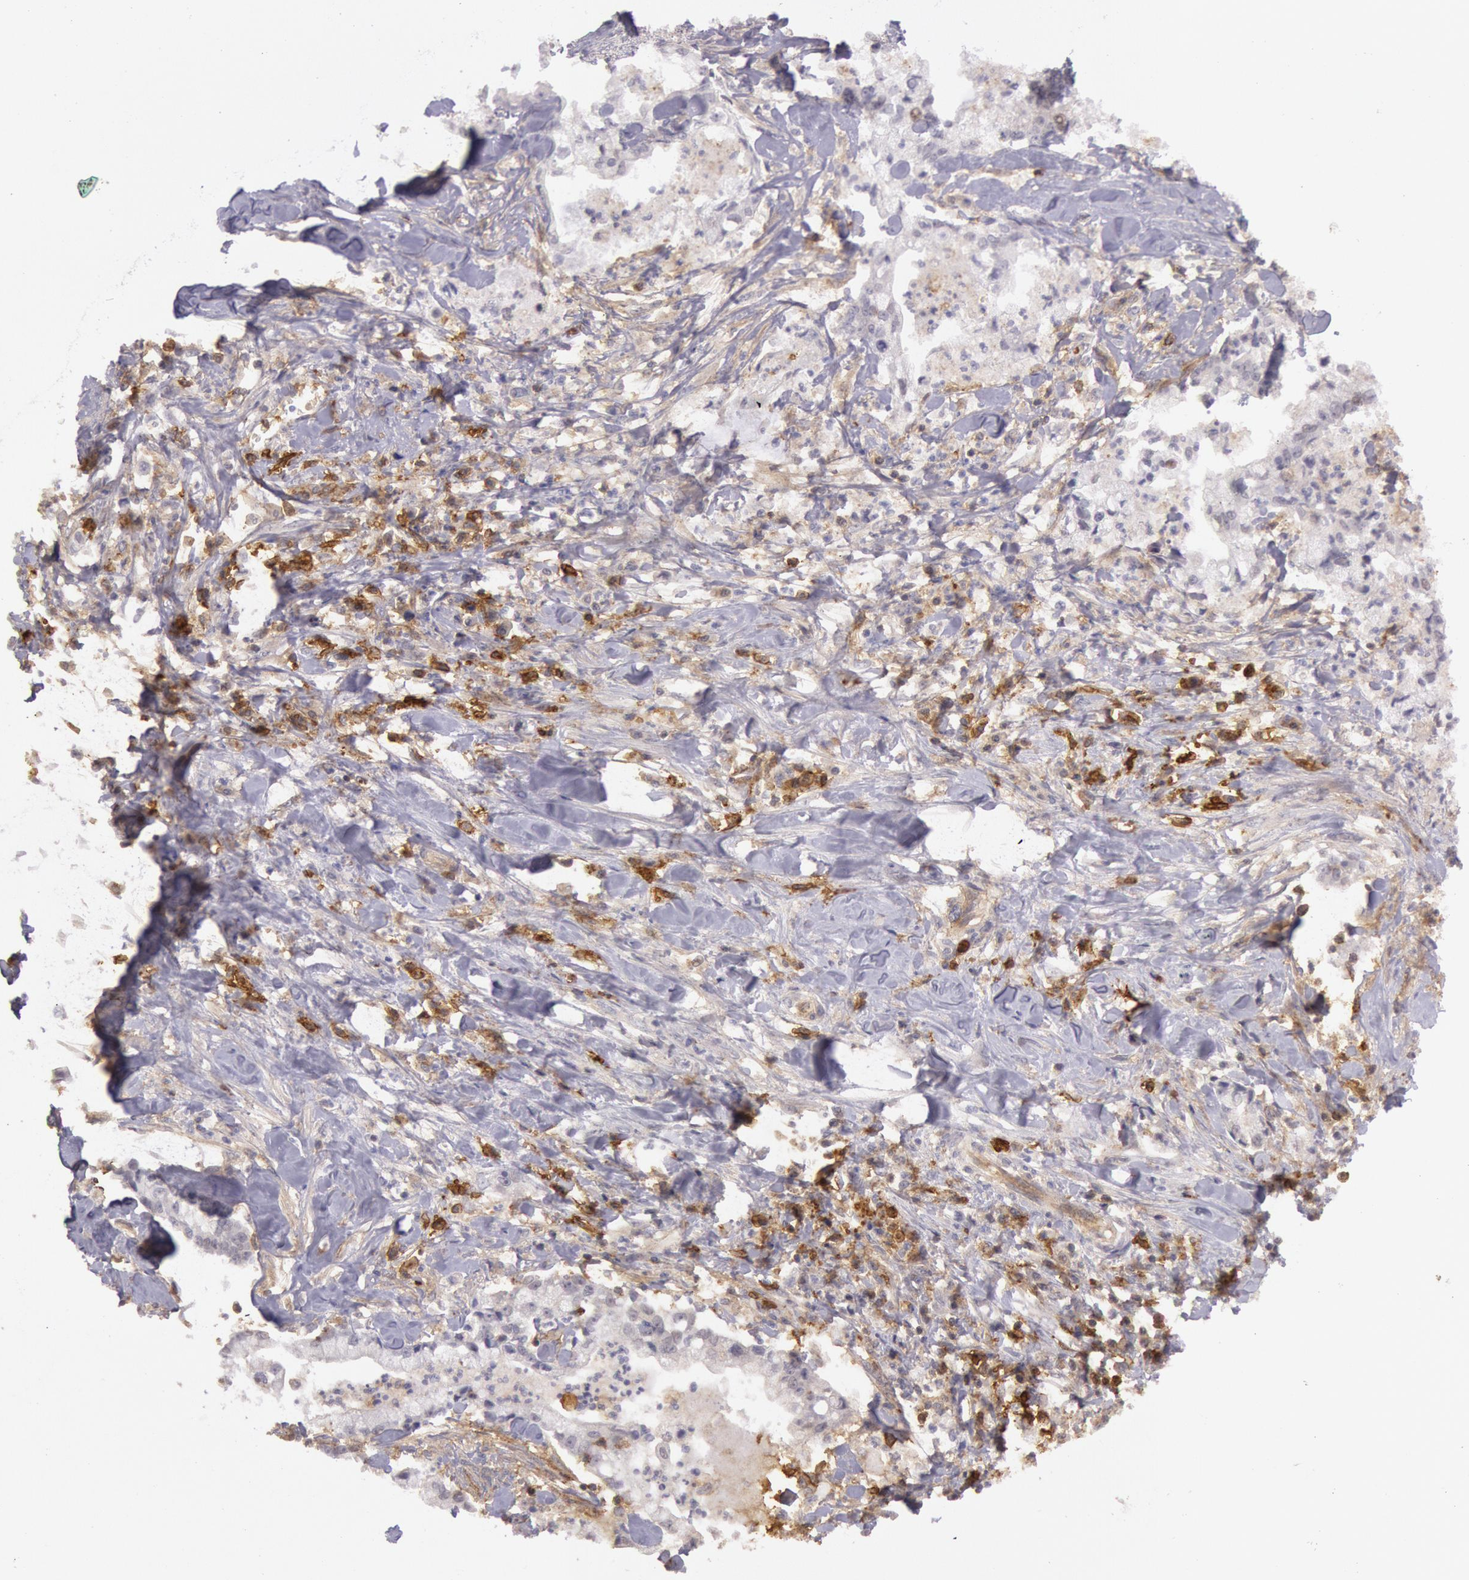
{"staining": {"intensity": "weak", "quantity": "<25%", "location": "cytoplasmic/membranous"}, "tissue": "liver cancer", "cell_type": "Tumor cells", "image_type": "cancer", "snomed": [{"axis": "morphology", "description": "Cholangiocarcinoma"}, {"axis": "topography", "description": "Liver"}], "caption": "Immunohistochemistry photomicrograph of liver cholangiocarcinoma stained for a protein (brown), which demonstrates no staining in tumor cells.", "gene": "TRIB2", "patient": {"sex": "male", "age": 57}}